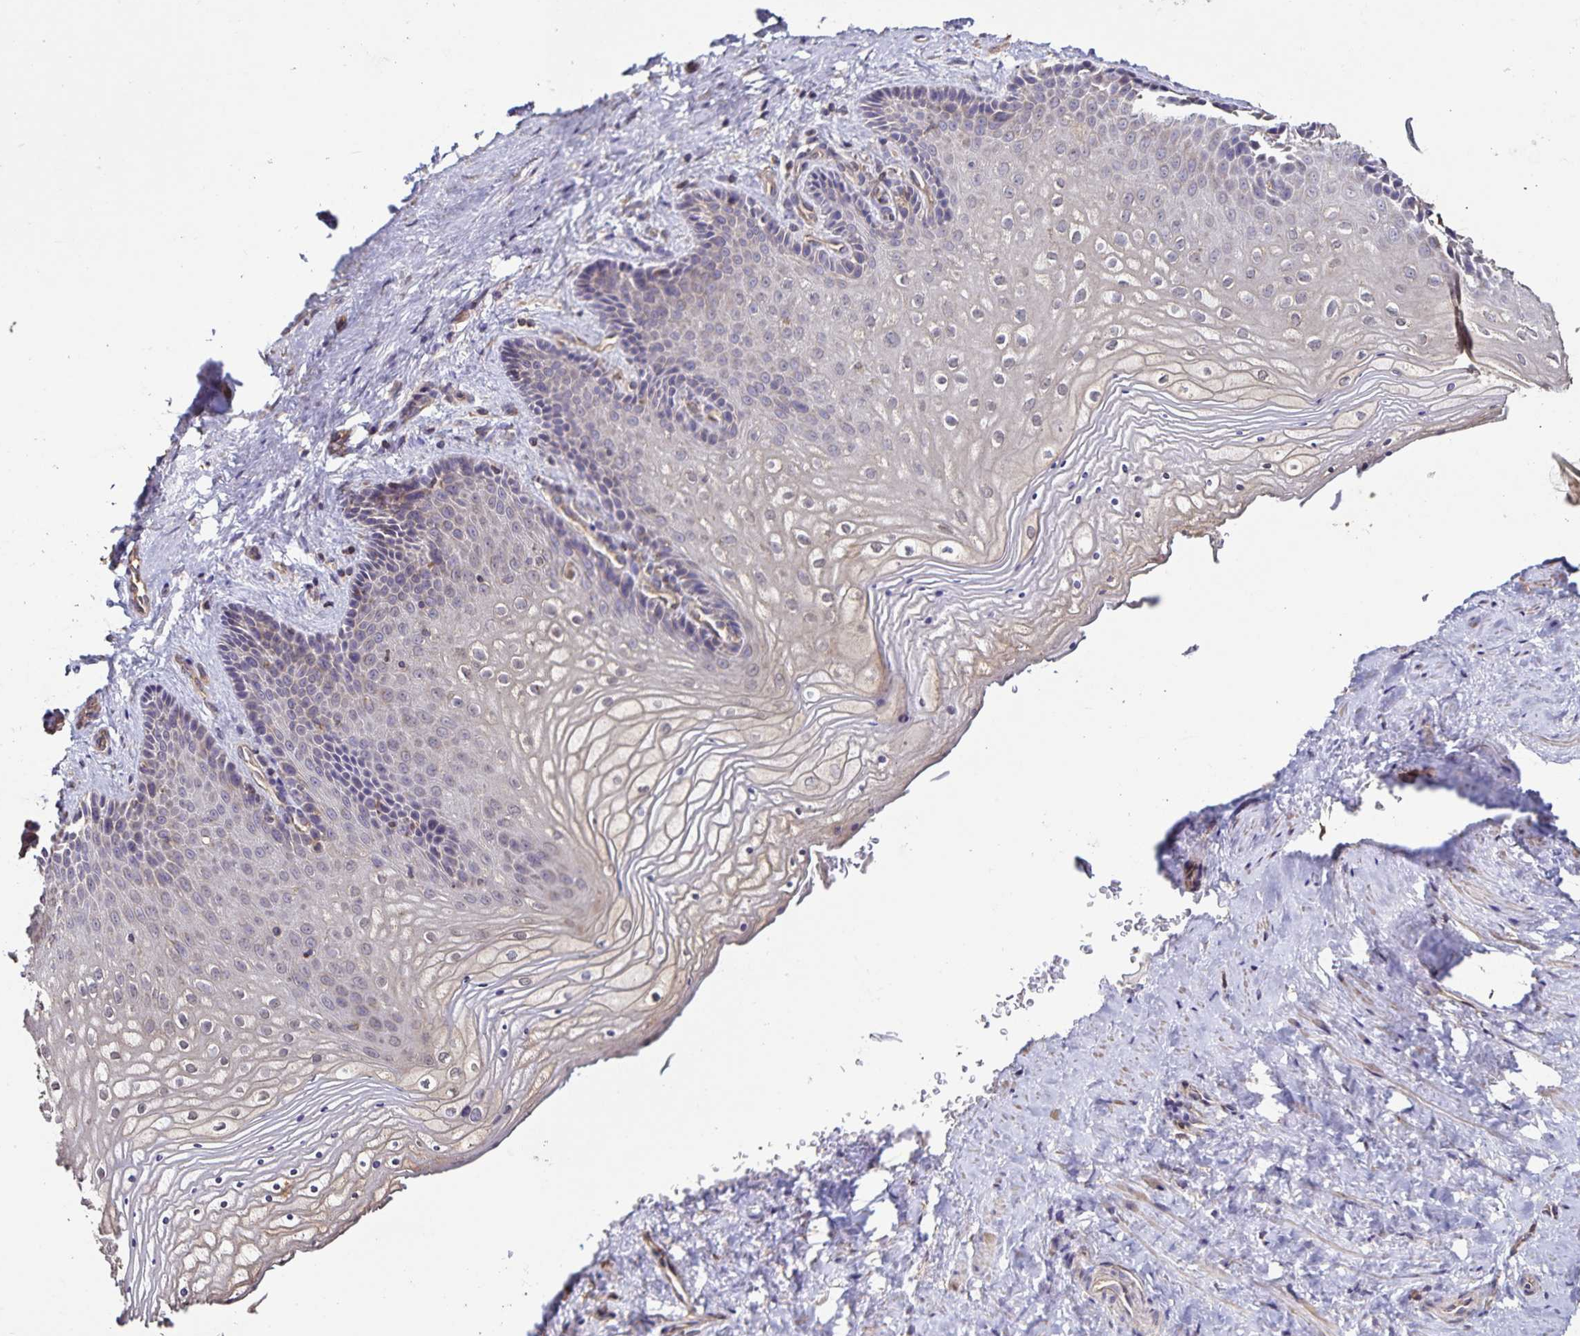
{"staining": {"intensity": "negative", "quantity": "none", "location": "none"}, "tissue": "vagina", "cell_type": "Squamous epithelial cells", "image_type": "normal", "snomed": [{"axis": "morphology", "description": "Normal tissue, NOS"}, {"axis": "topography", "description": "Vagina"}], "caption": "This is an immunohistochemistry (IHC) photomicrograph of normal human vagina. There is no staining in squamous epithelial cells.", "gene": "MAN1A1", "patient": {"sex": "female", "age": 45}}